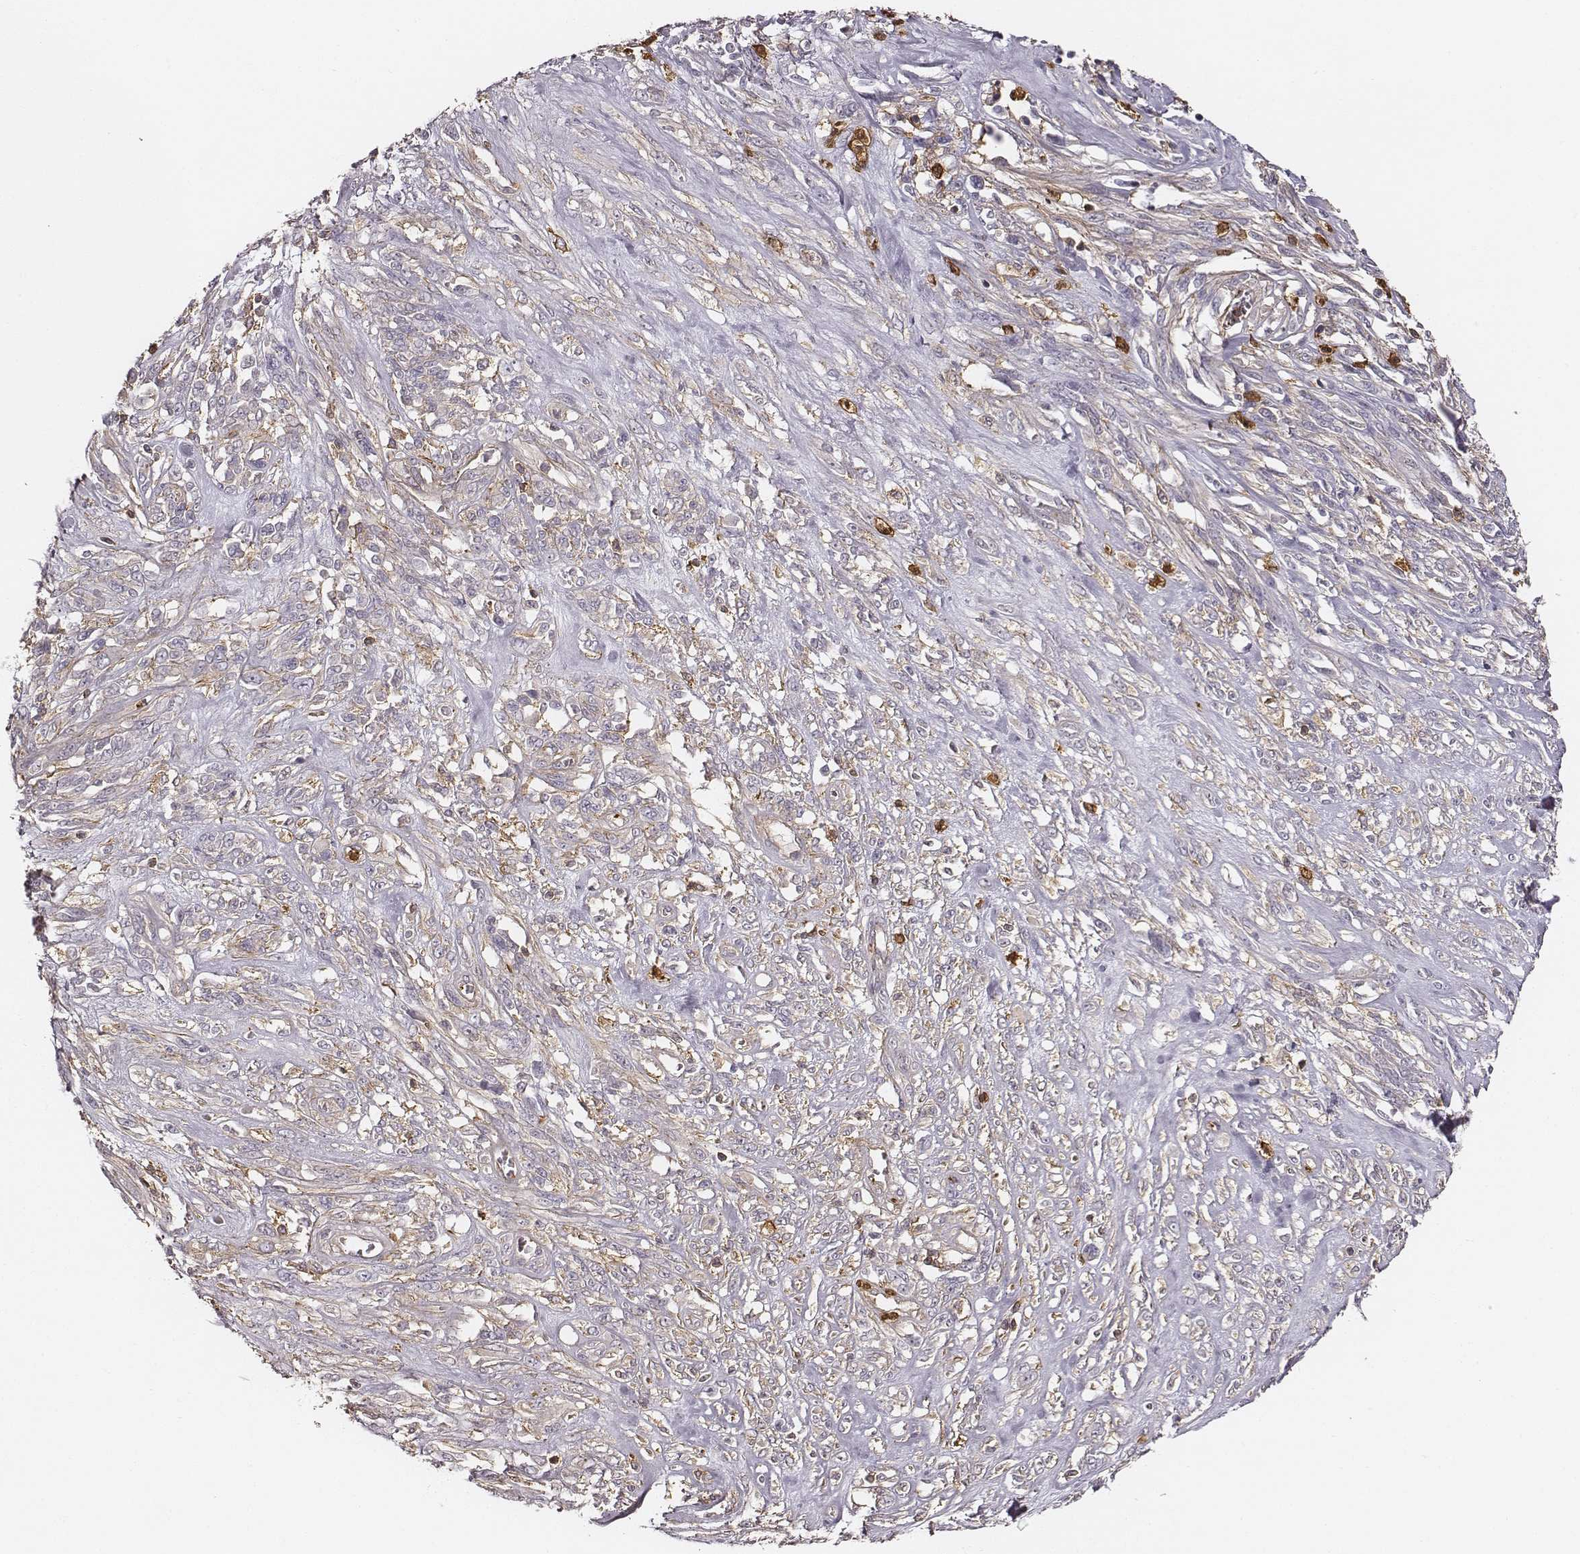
{"staining": {"intensity": "negative", "quantity": "none", "location": "none"}, "tissue": "melanoma", "cell_type": "Tumor cells", "image_type": "cancer", "snomed": [{"axis": "morphology", "description": "Malignant melanoma, NOS"}, {"axis": "topography", "description": "Skin"}], "caption": "Tumor cells are negative for brown protein staining in melanoma.", "gene": "ZYX", "patient": {"sex": "female", "age": 91}}